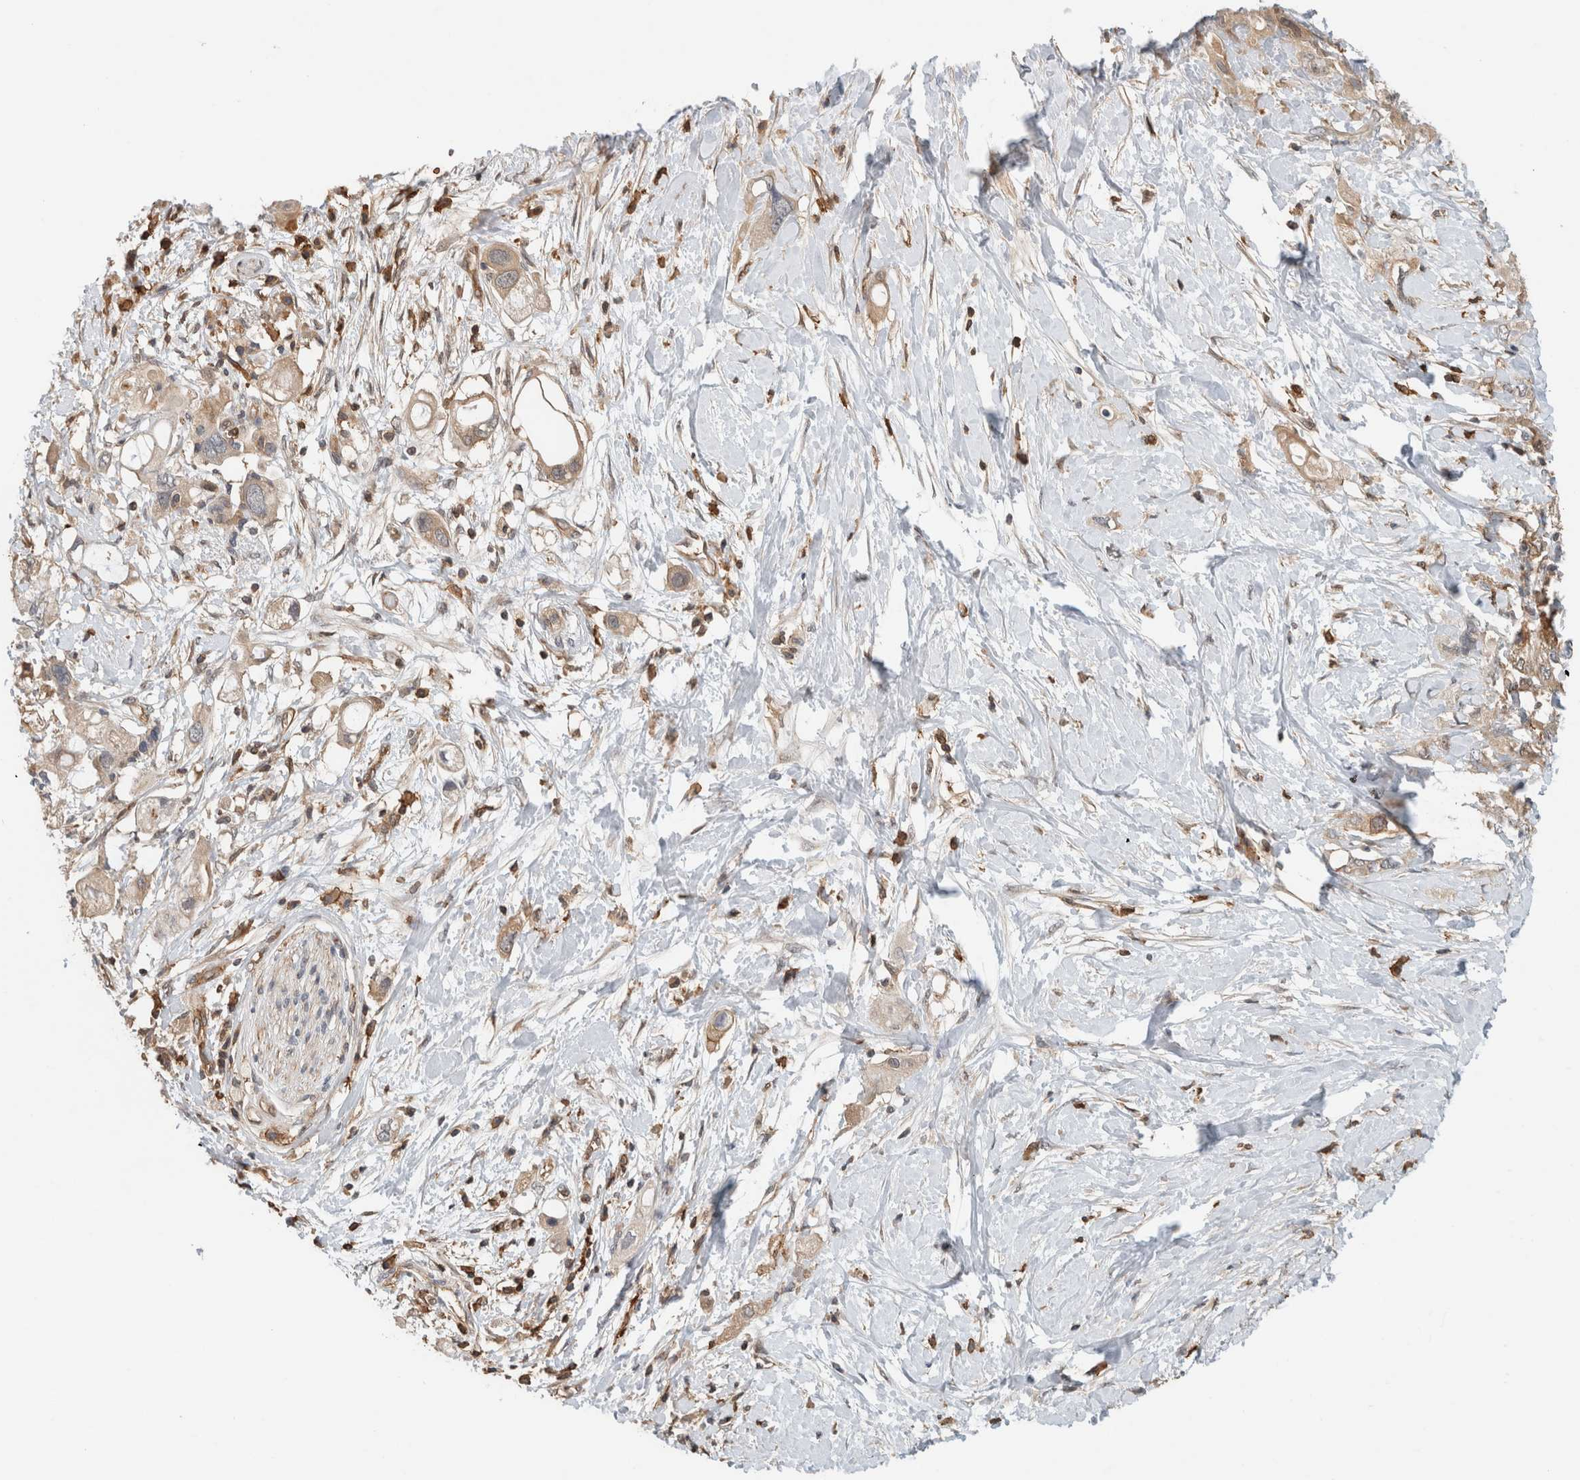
{"staining": {"intensity": "weak", "quantity": ">75%", "location": "cytoplasmic/membranous"}, "tissue": "pancreatic cancer", "cell_type": "Tumor cells", "image_type": "cancer", "snomed": [{"axis": "morphology", "description": "Adenocarcinoma, NOS"}, {"axis": "topography", "description": "Pancreas"}], "caption": "Pancreatic adenocarcinoma stained with a brown dye exhibits weak cytoplasmic/membranous positive positivity in approximately >75% of tumor cells.", "gene": "PFDN4", "patient": {"sex": "female", "age": 56}}